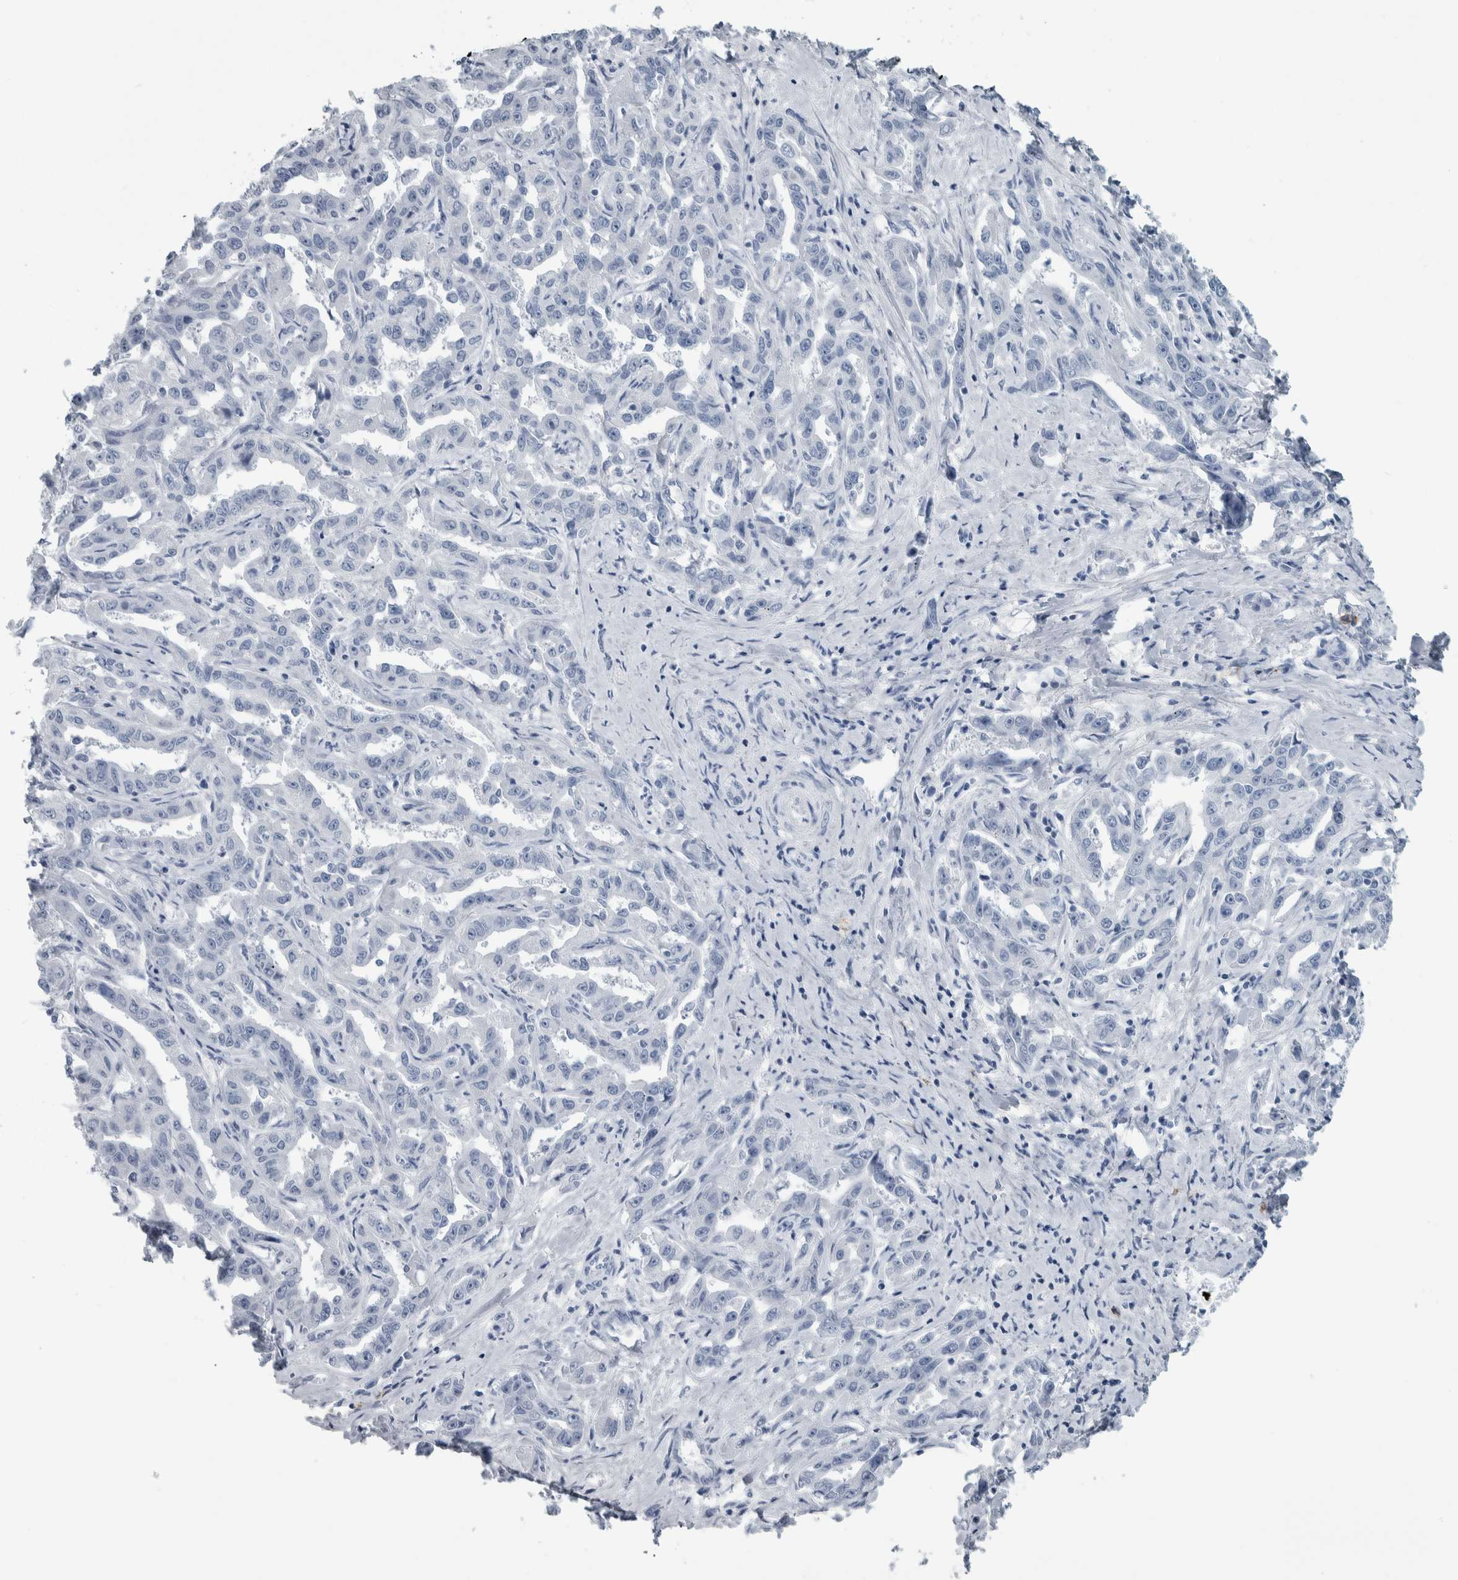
{"staining": {"intensity": "negative", "quantity": "none", "location": "none"}, "tissue": "liver cancer", "cell_type": "Tumor cells", "image_type": "cancer", "snomed": [{"axis": "morphology", "description": "Cholangiocarcinoma"}, {"axis": "topography", "description": "Liver"}], "caption": "Immunohistochemistry histopathology image of liver cancer stained for a protein (brown), which reveals no expression in tumor cells.", "gene": "CDH17", "patient": {"sex": "male", "age": 59}}